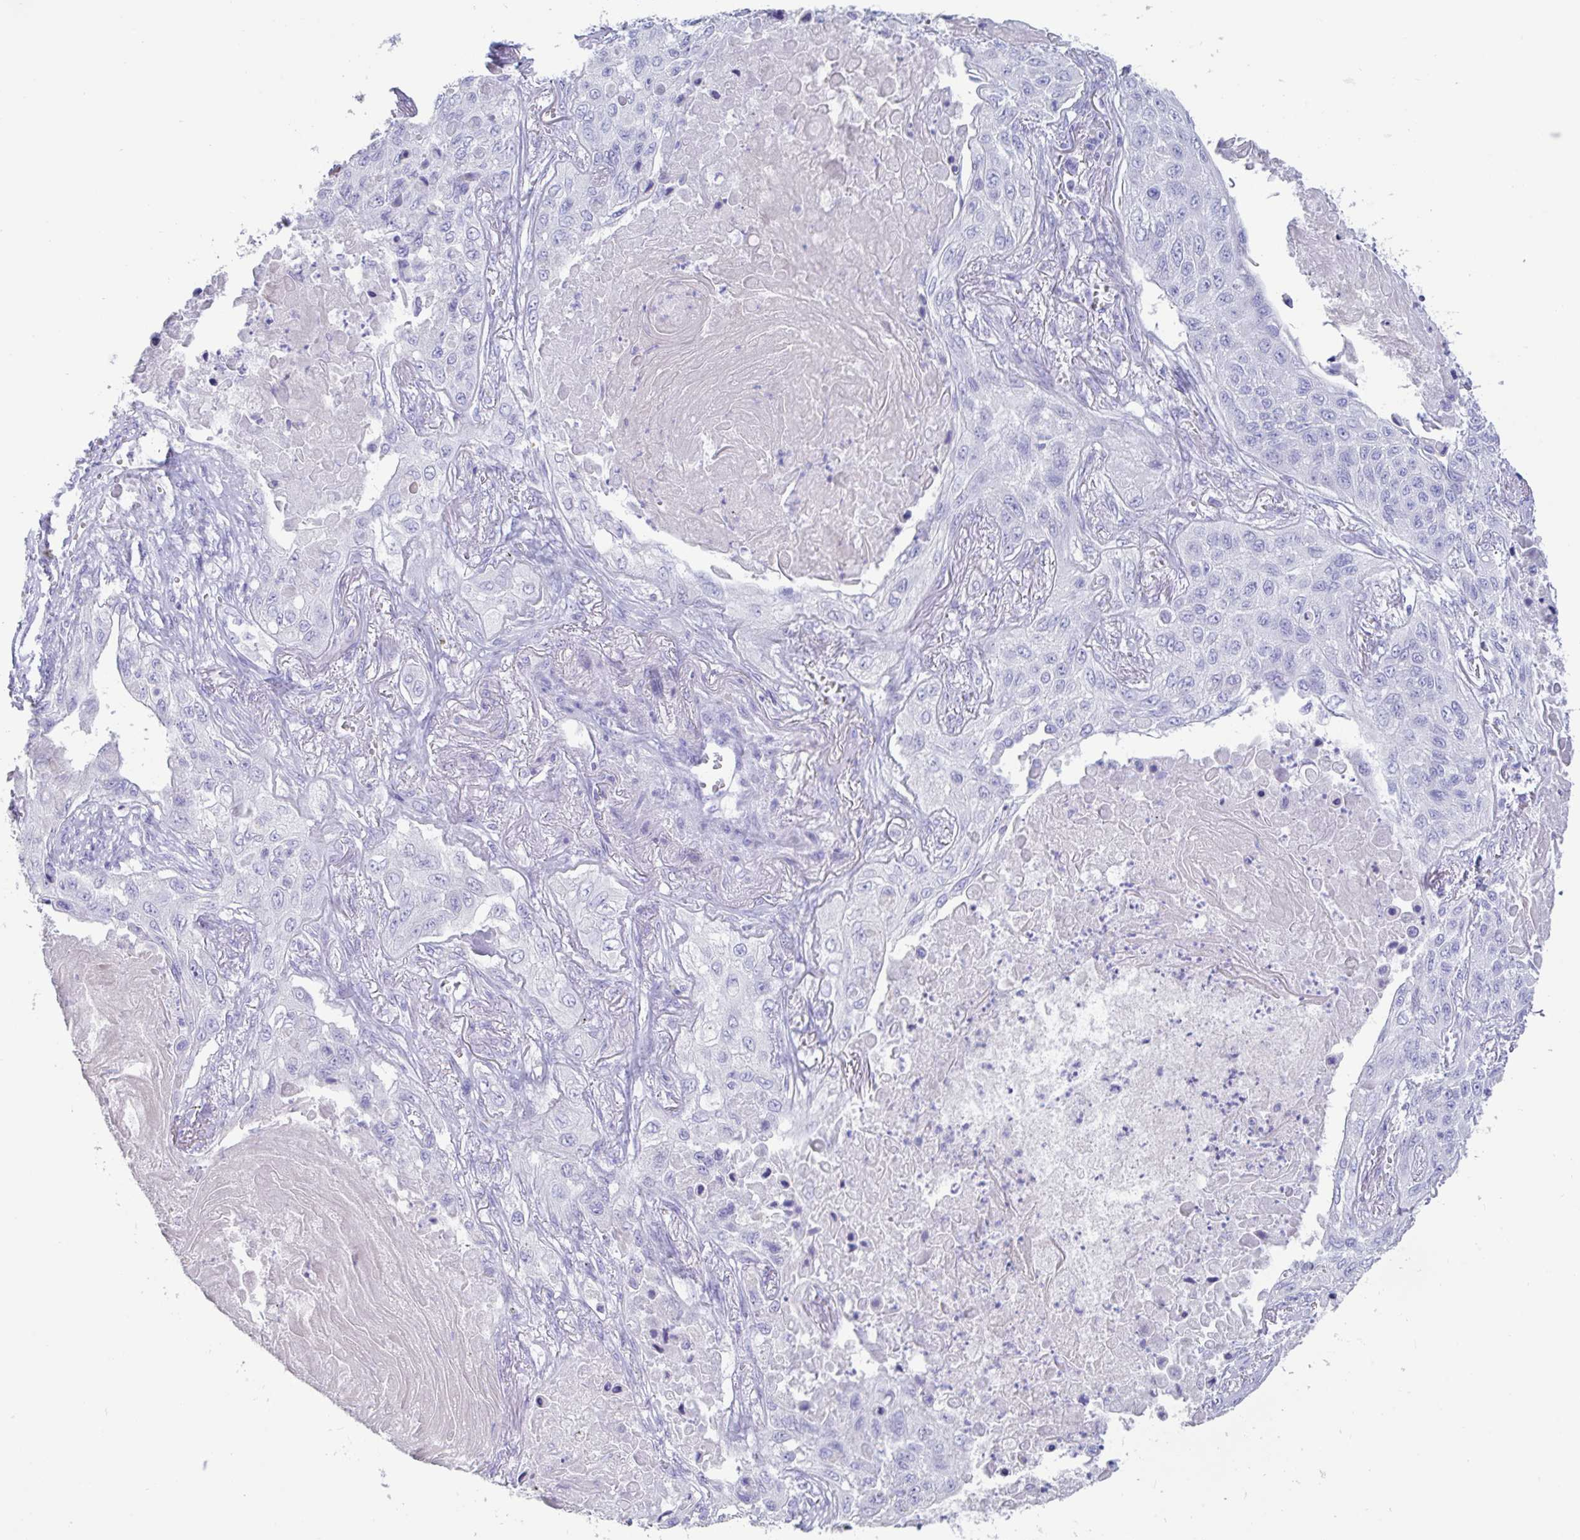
{"staining": {"intensity": "negative", "quantity": "none", "location": "none"}, "tissue": "lung cancer", "cell_type": "Tumor cells", "image_type": "cancer", "snomed": [{"axis": "morphology", "description": "Squamous cell carcinoma, NOS"}, {"axis": "topography", "description": "Lung"}], "caption": "This is an immunohistochemistry (IHC) micrograph of lung cancer. There is no positivity in tumor cells.", "gene": "TNNC1", "patient": {"sex": "male", "age": 75}}